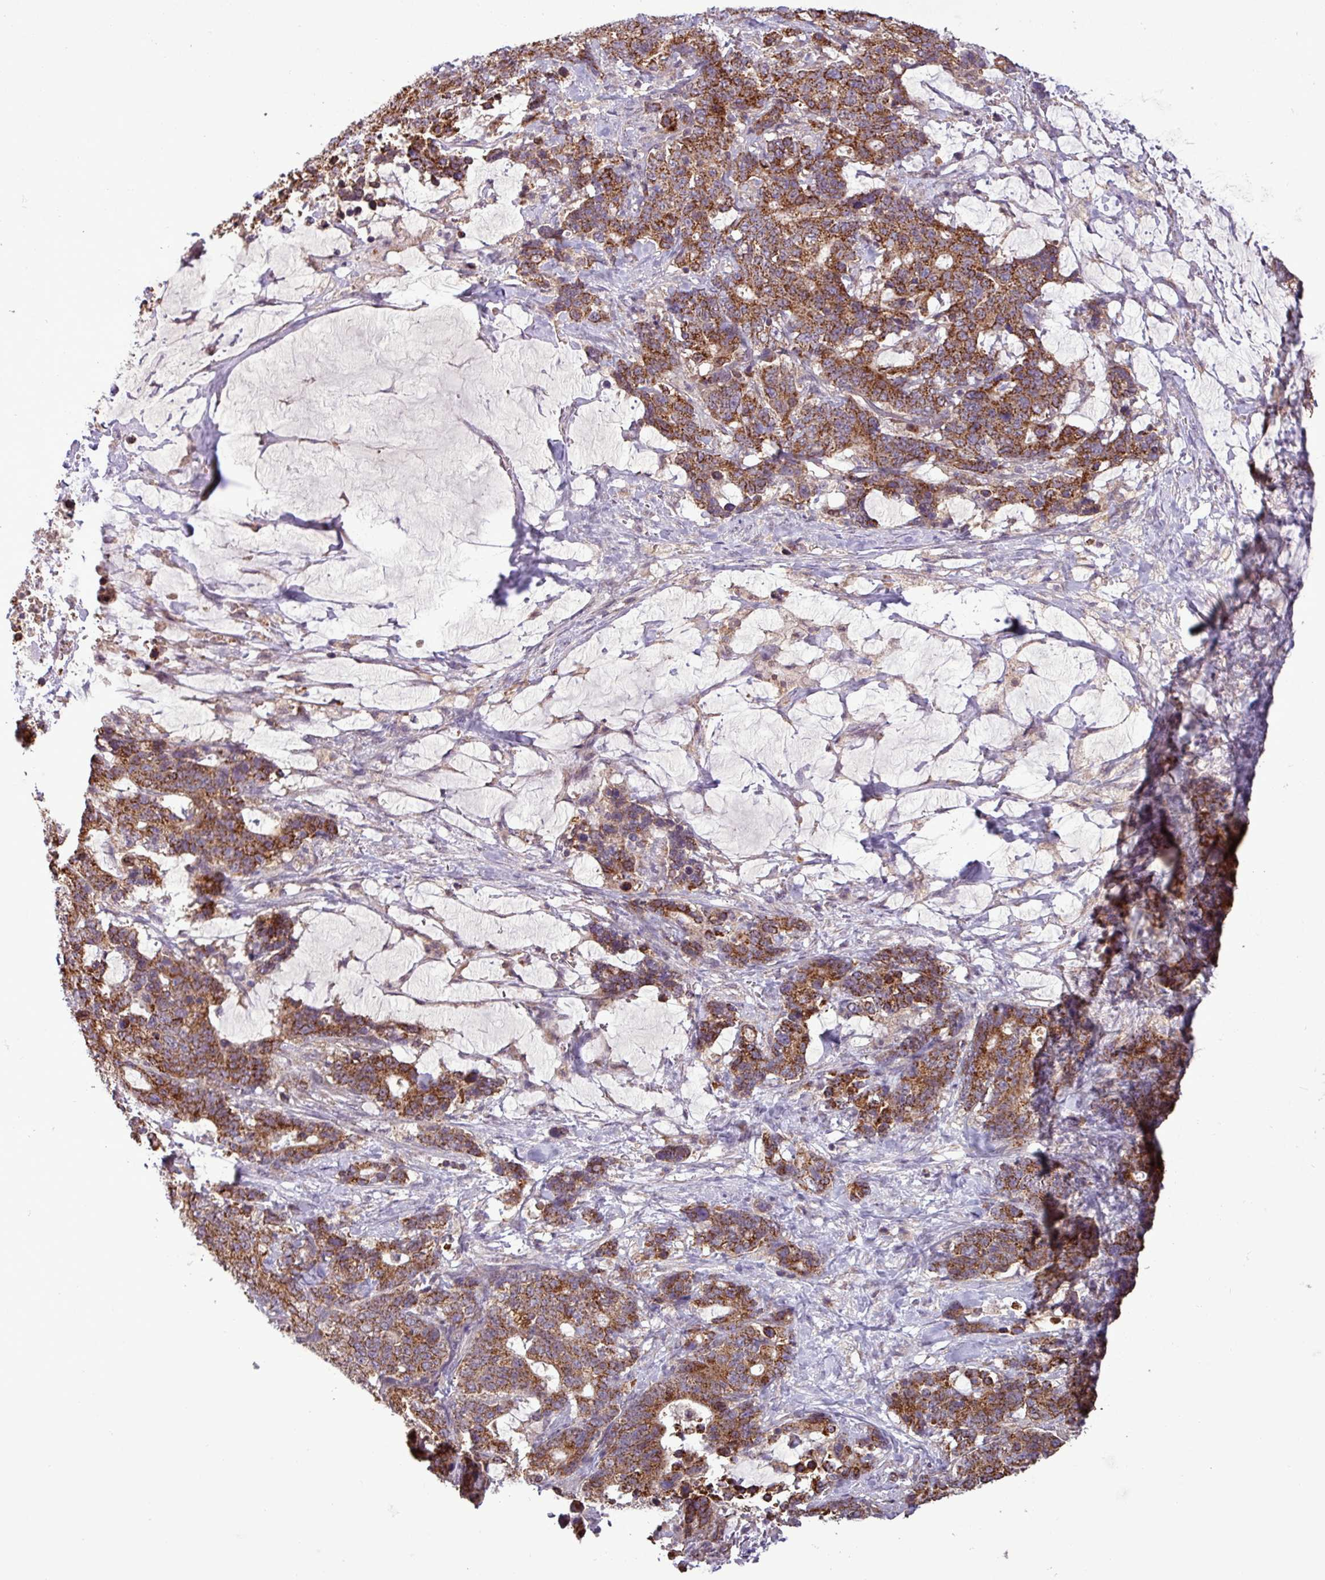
{"staining": {"intensity": "strong", "quantity": ">75%", "location": "cytoplasmic/membranous"}, "tissue": "stomach cancer", "cell_type": "Tumor cells", "image_type": "cancer", "snomed": [{"axis": "morphology", "description": "Normal tissue, NOS"}, {"axis": "morphology", "description": "Adenocarcinoma, NOS"}, {"axis": "topography", "description": "Stomach"}], "caption": "High-power microscopy captured an IHC photomicrograph of stomach adenocarcinoma, revealing strong cytoplasmic/membranous expression in about >75% of tumor cells.", "gene": "MCTP2", "patient": {"sex": "female", "age": 64}}